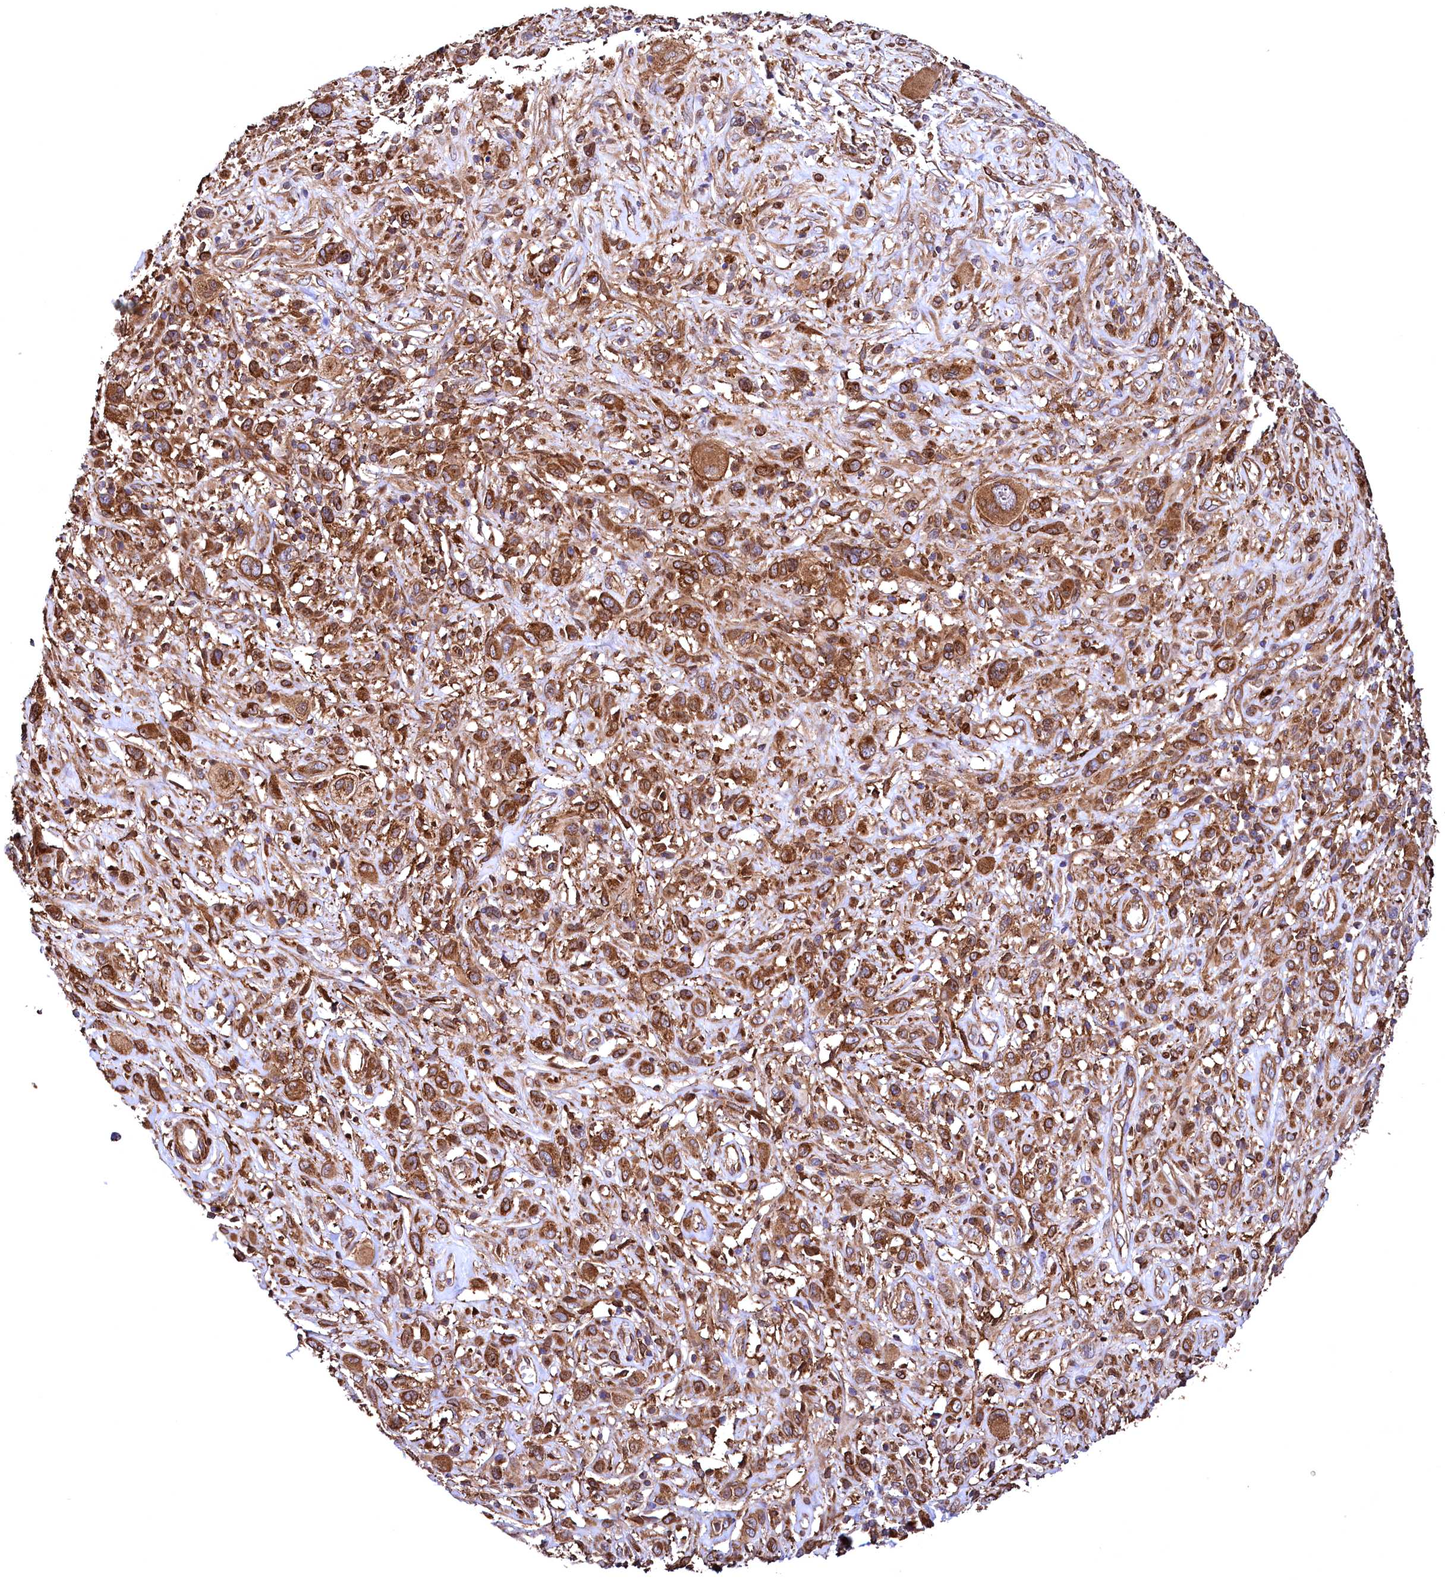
{"staining": {"intensity": "strong", "quantity": ">75%", "location": "cytoplasmic/membranous"}, "tissue": "melanoma", "cell_type": "Tumor cells", "image_type": "cancer", "snomed": [{"axis": "morphology", "description": "Malignant melanoma, NOS"}, {"axis": "topography", "description": "Skin of trunk"}], "caption": "Strong cytoplasmic/membranous staining is seen in approximately >75% of tumor cells in malignant melanoma.", "gene": "STAMBPL1", "patient": {"sex": "male", "age": 71}}